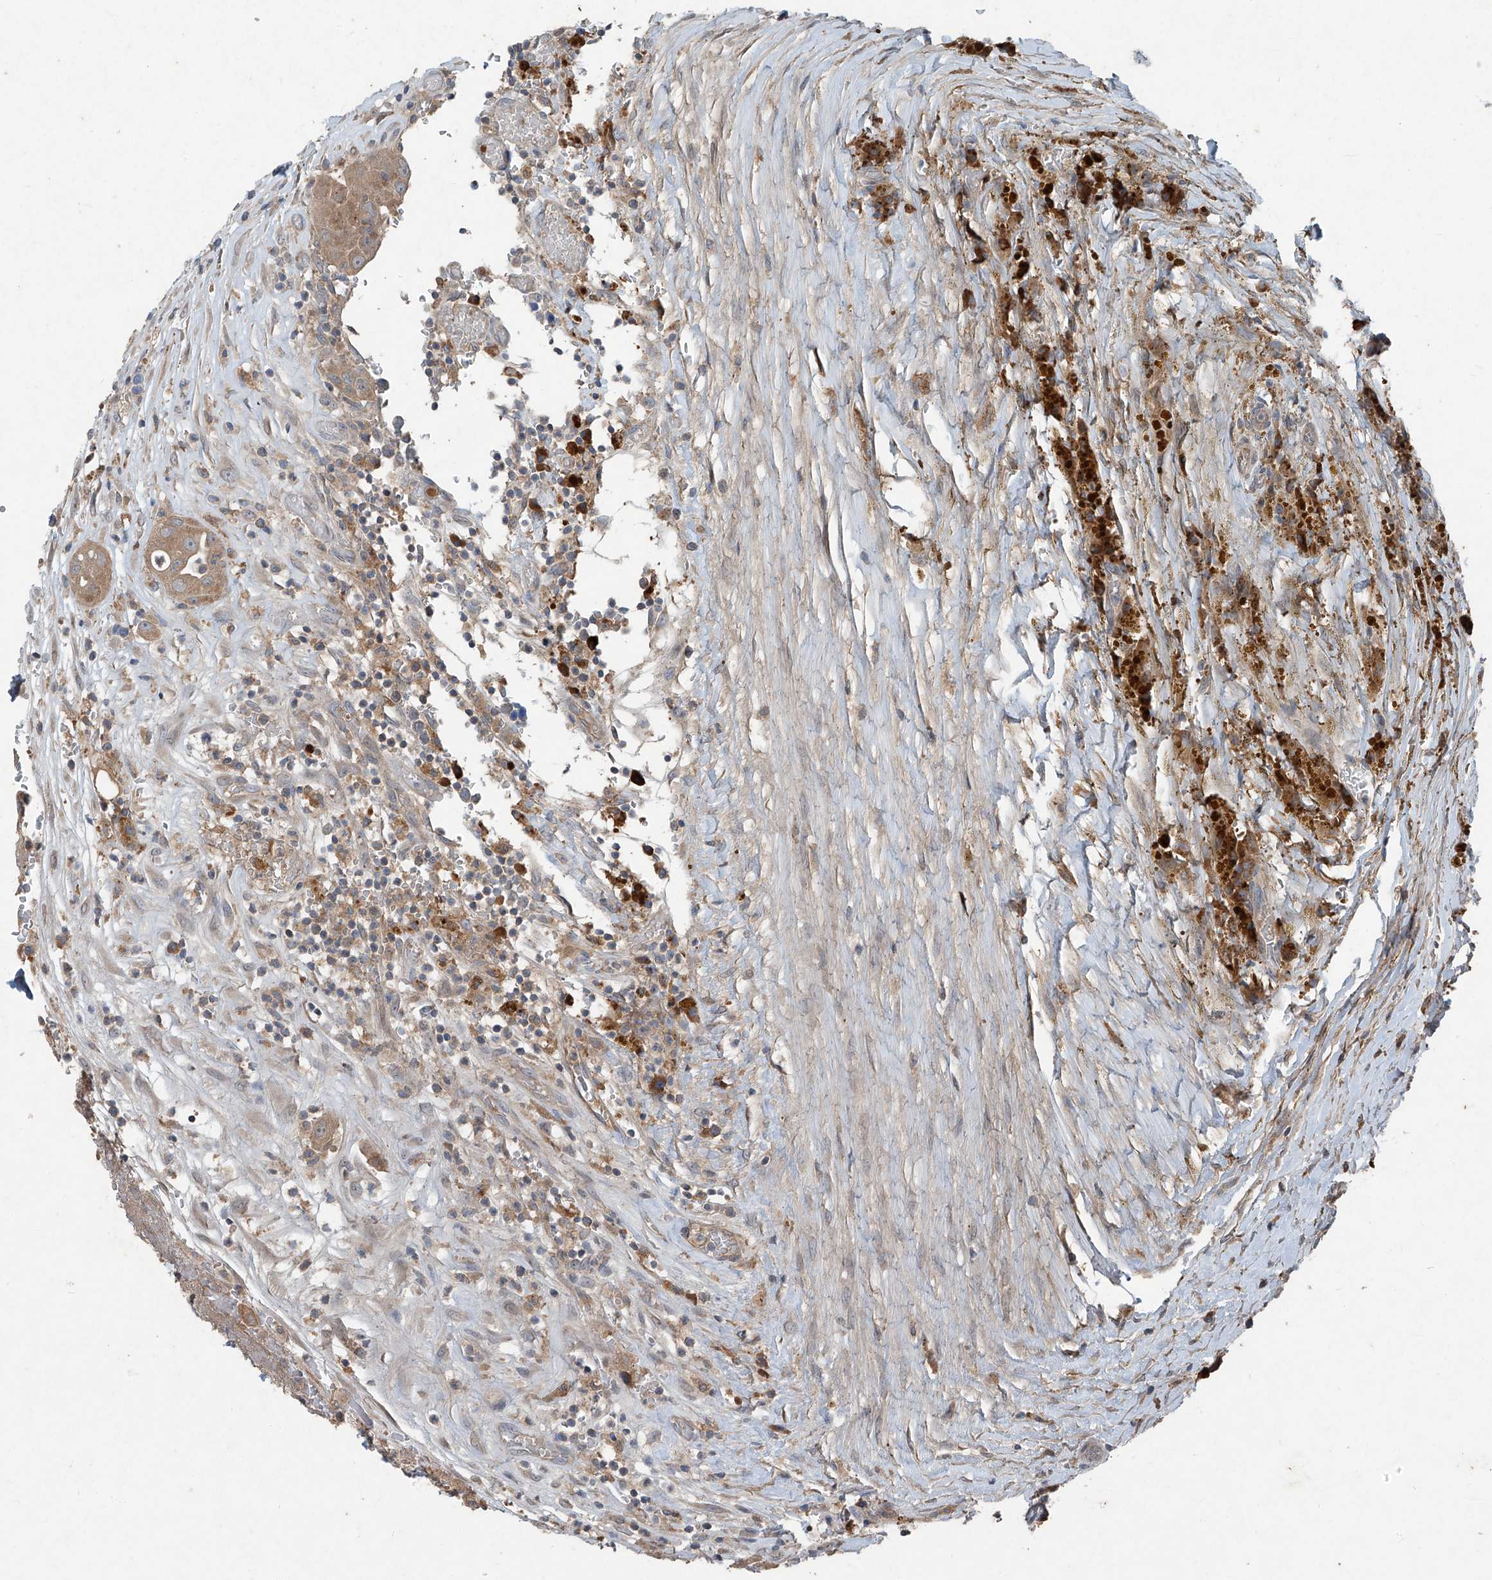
{"staining": {"intensity": "moderate", "quantity": ">75%", "location": "cytoplasmic/membranous"}, "tissue": "thyroid cancer", "cell_type": "Tumor cells", "image_type": "cancer", "snomed": [{"axis": "morphology", "description": "Papillary adenocarcinoma, NOS"}, {"axis": "topography", "description": "Thyroid gland"}], "caption": "Immunohistochemical staining of human thyroid cancer (papillary adenocarcinoma) reveals medium levels of moderate cytoplasmic/membranous protein staining in about >75% of tumor cells.", "gene": "FOXRED2", "patient": {"sex": "male", "age": 77}}